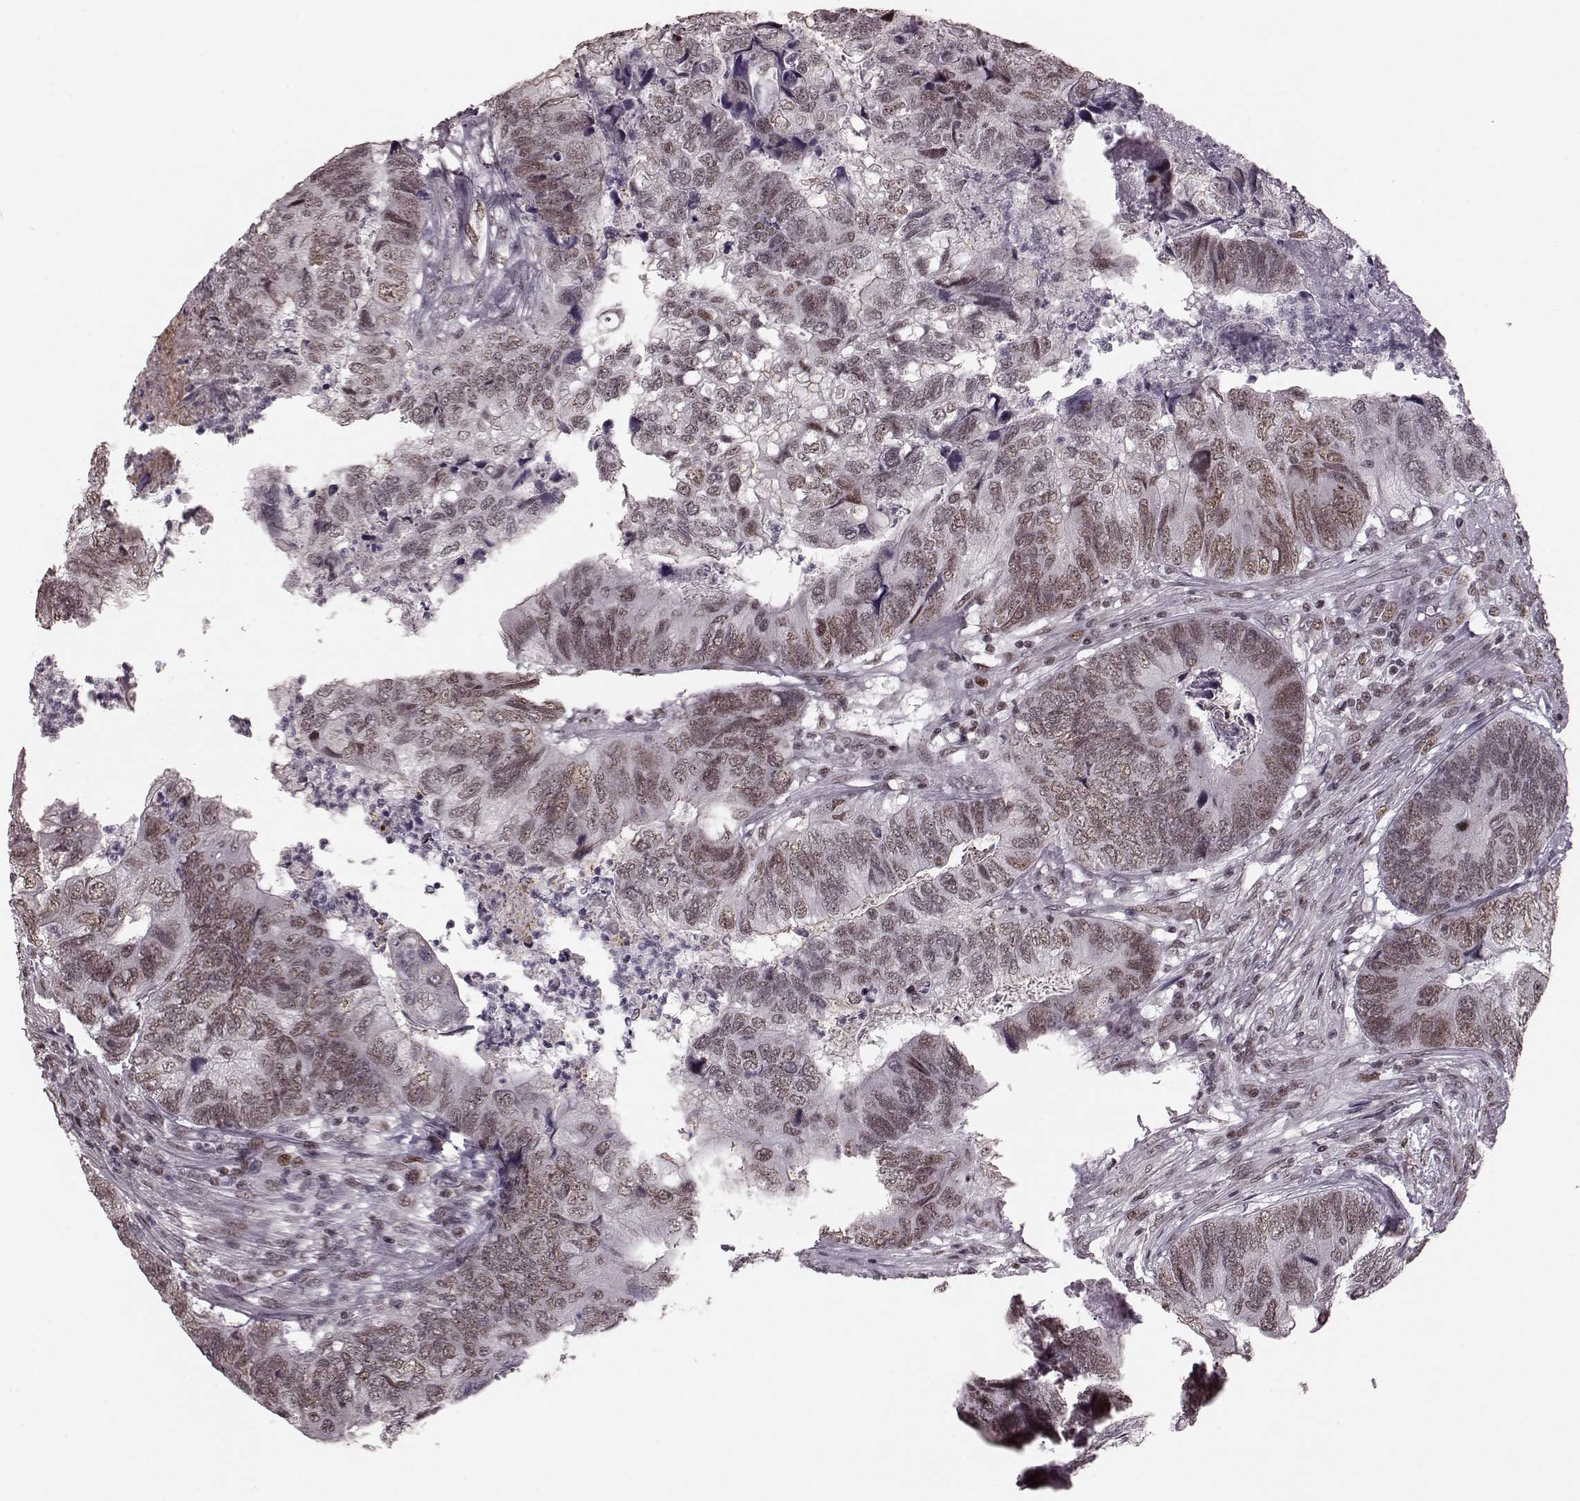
{"staining": {"intensity": "weak", "quantity": "25%-75%", "location": "nuclear"}, "tissue": "colorectal cancer", "cell_type": "Tumor cells", "image_type": "cancer", "snomed": [{"axis": "morphology", "description": "Adenocarcinoma, NOS"}, {"axis": "topography", "description": "Colon"}], "caption": "The histopathology image shows a brown stain indicating the presence of a protein in the nuclear of tumor cells in colorectal cancer.", "gene": "NR2C1", "patient": {"sex": "female", "age": 67}}